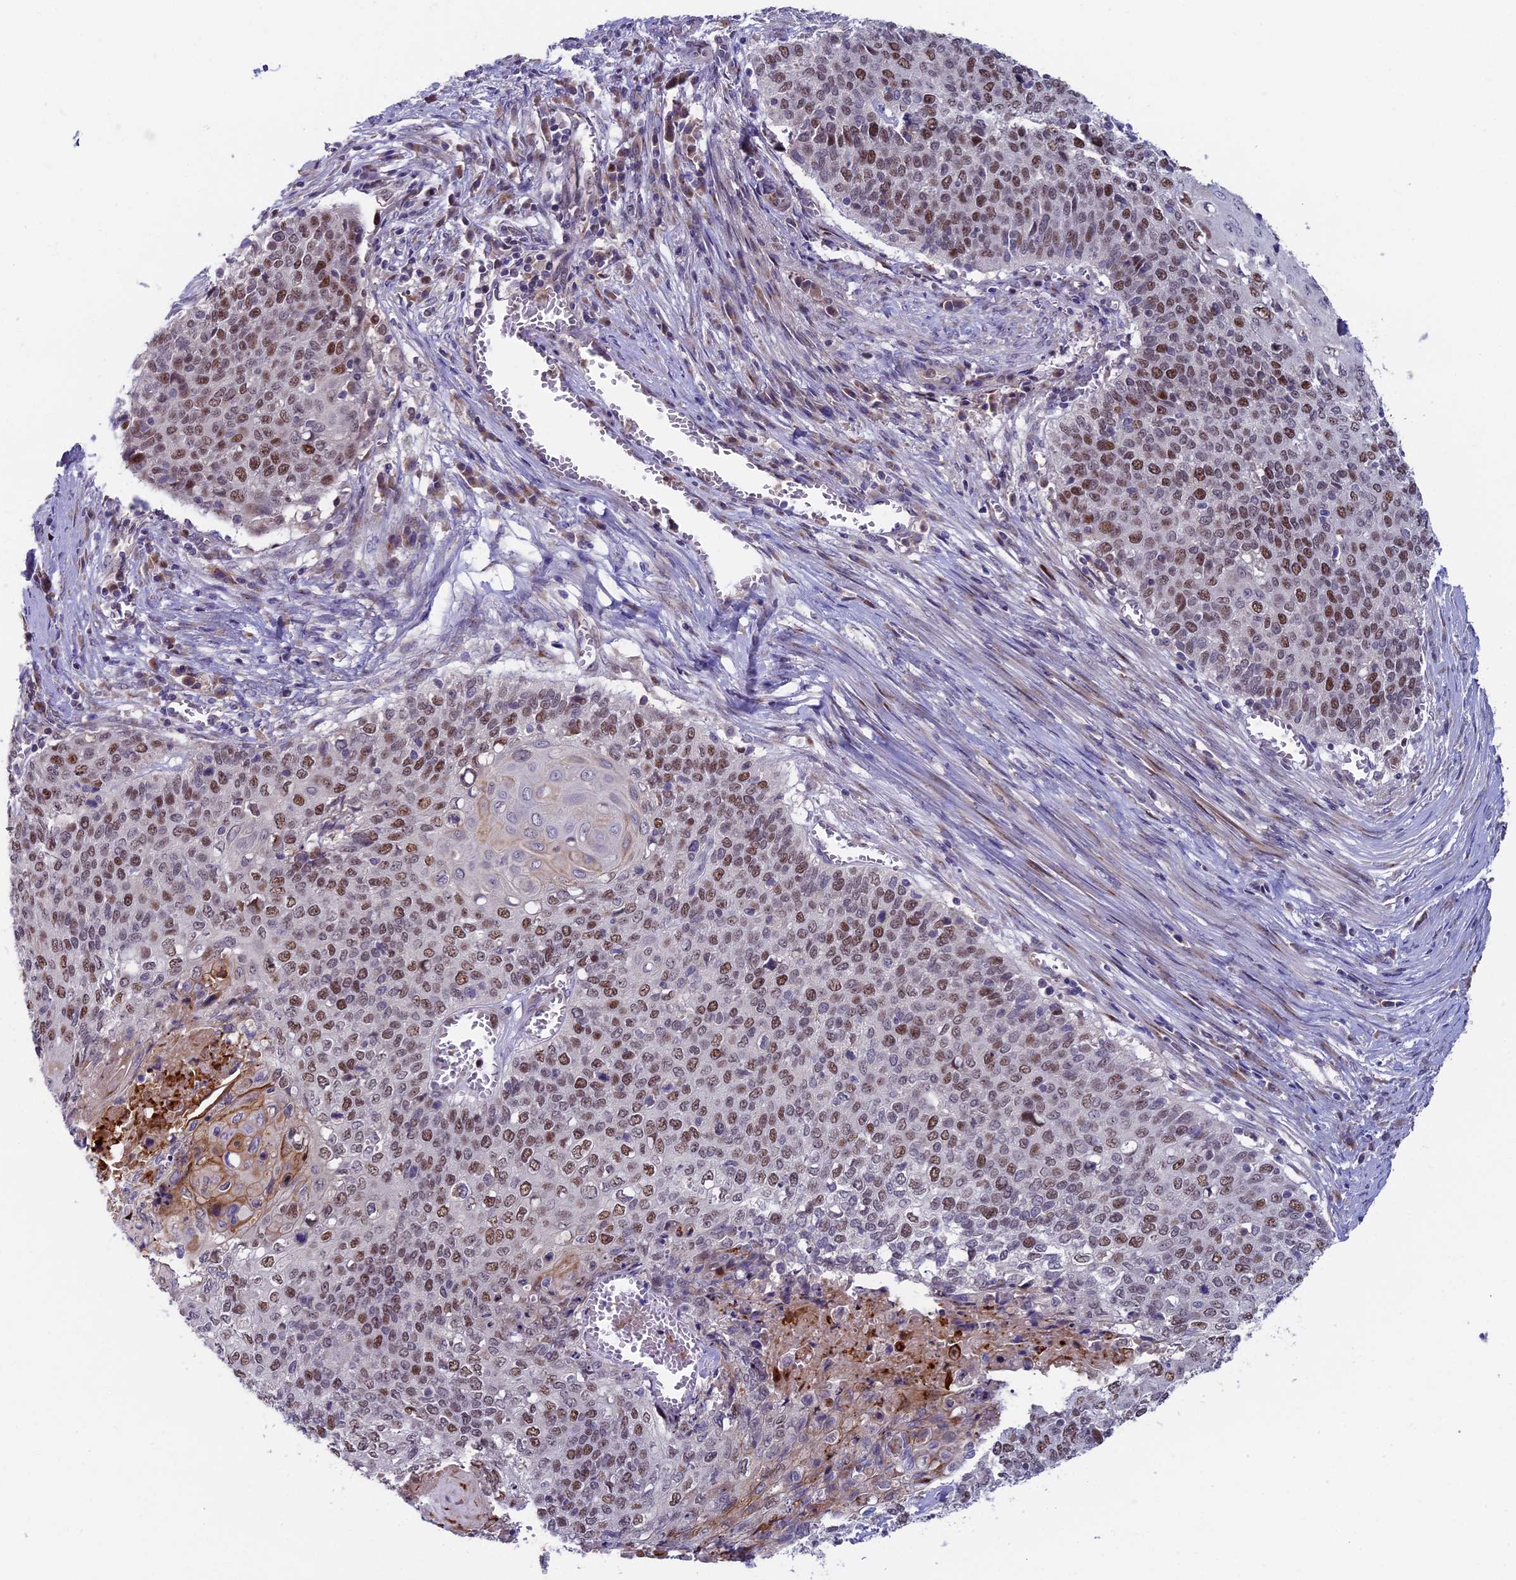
{"staining": {"intensity": "moderate", "quantity": ">75%", "location": "nuclear"}, "tissue": "cervical cancer", "cell_type": "Tumor cells", "image_type": "cancer", "snomed": [{"axis": "morphology", "description": "Squamous cell carcinoma, NOS"}, {"axis": "topography", "description": "Cervix"}], "caption": "Brown immunohistochemical staining in cervical cancer demonstrates moderate nuclear expression in approximately >75% of tumor cells.", "gene": "LIG1", "patient": {"sex": "female", "age": 39}}